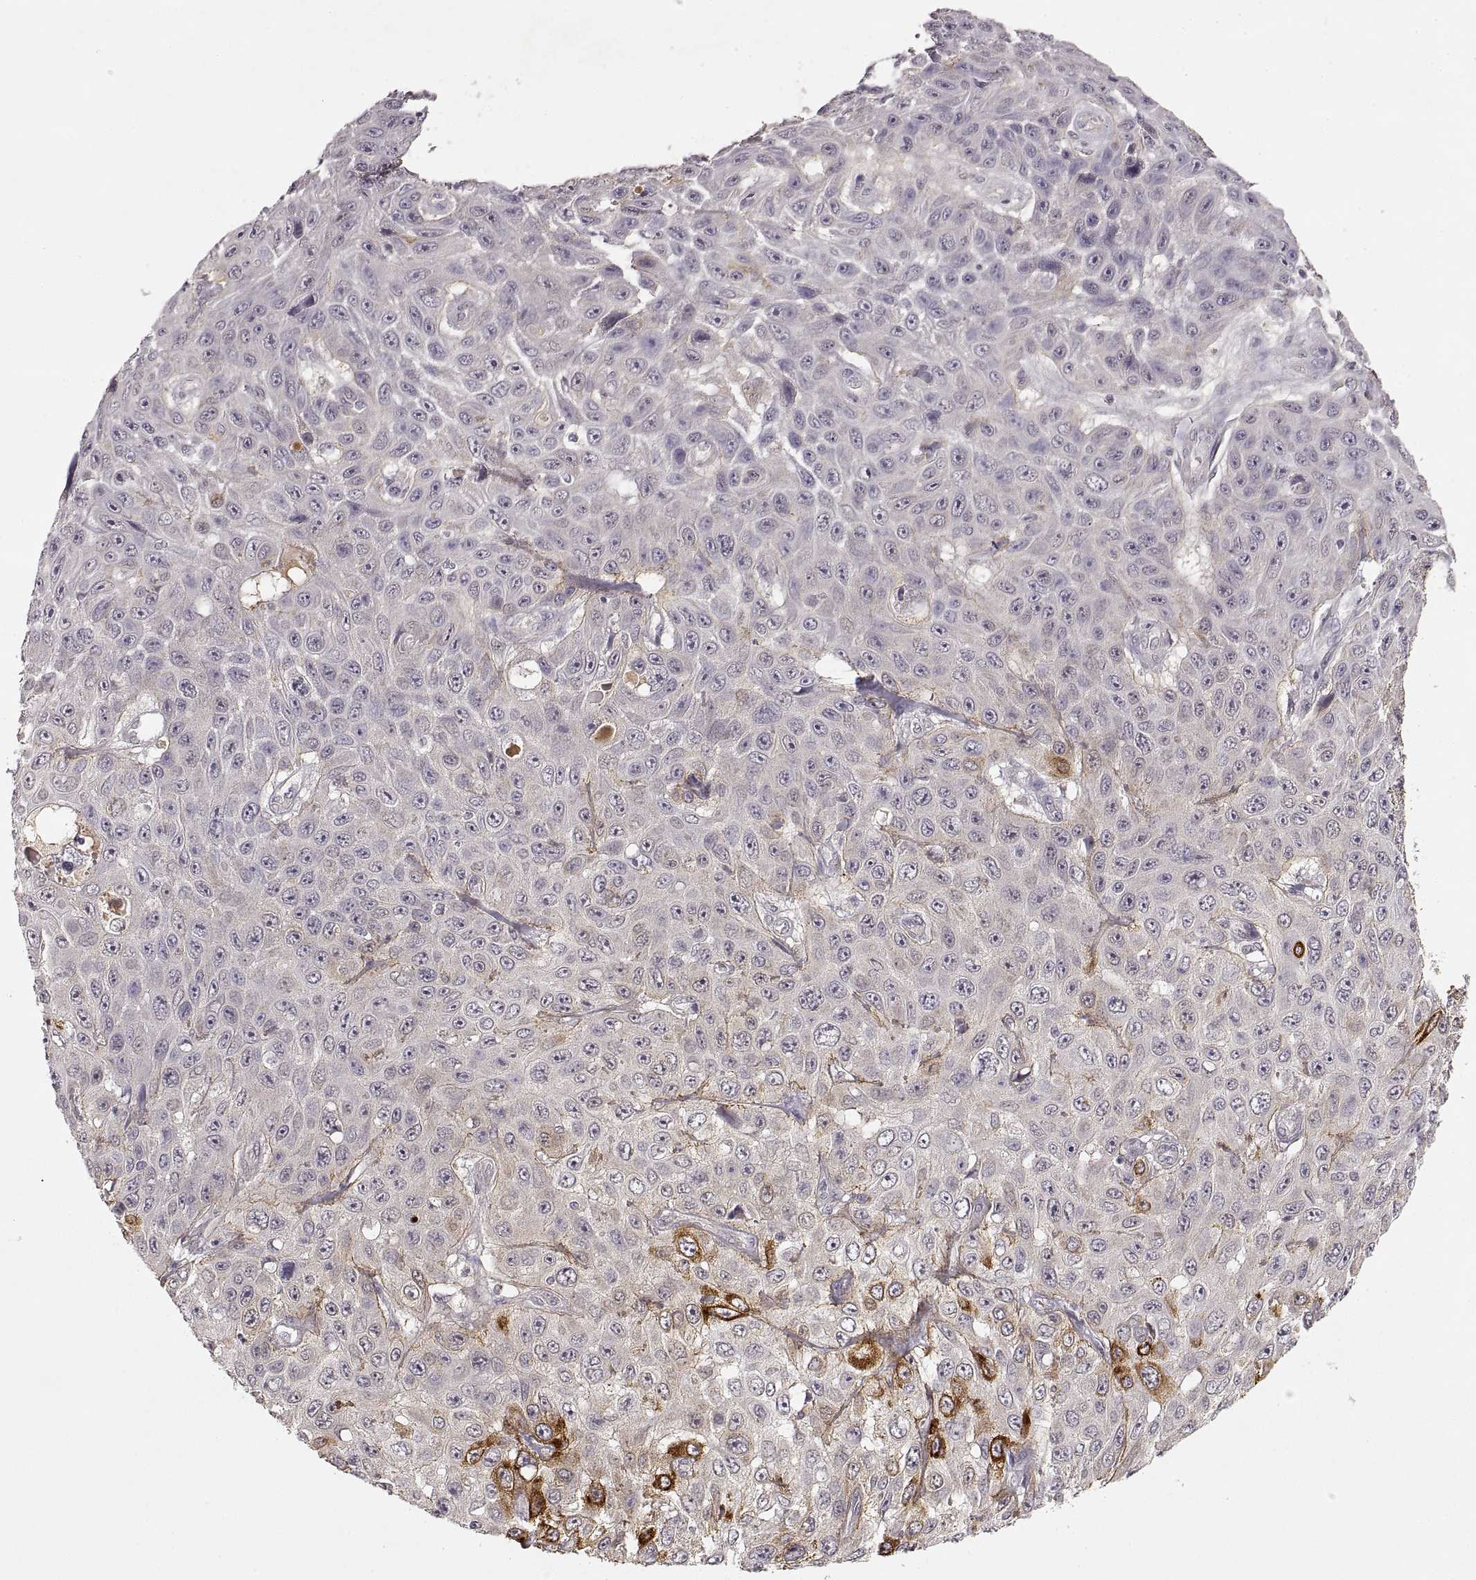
{"staining": {"intensity": "strong", "quantity": "<25%", "location": "cytoplasmic/membranous"}, "tissue": "skin cancer", "cell_type": "Tumor cells", "image_type": "cancer", "snomed": [{"axis": "morphology", "description": "Squamous cell carcinoma, NOS"}, {"axis": "topography", "description": "Skin"}], "caption": "Human skin squamous cell carcinoma stained with a protein marker displays strong staining in tumor cells.", "gene": "LAMC2", "patient": {"sex": "male", "age": 82}}